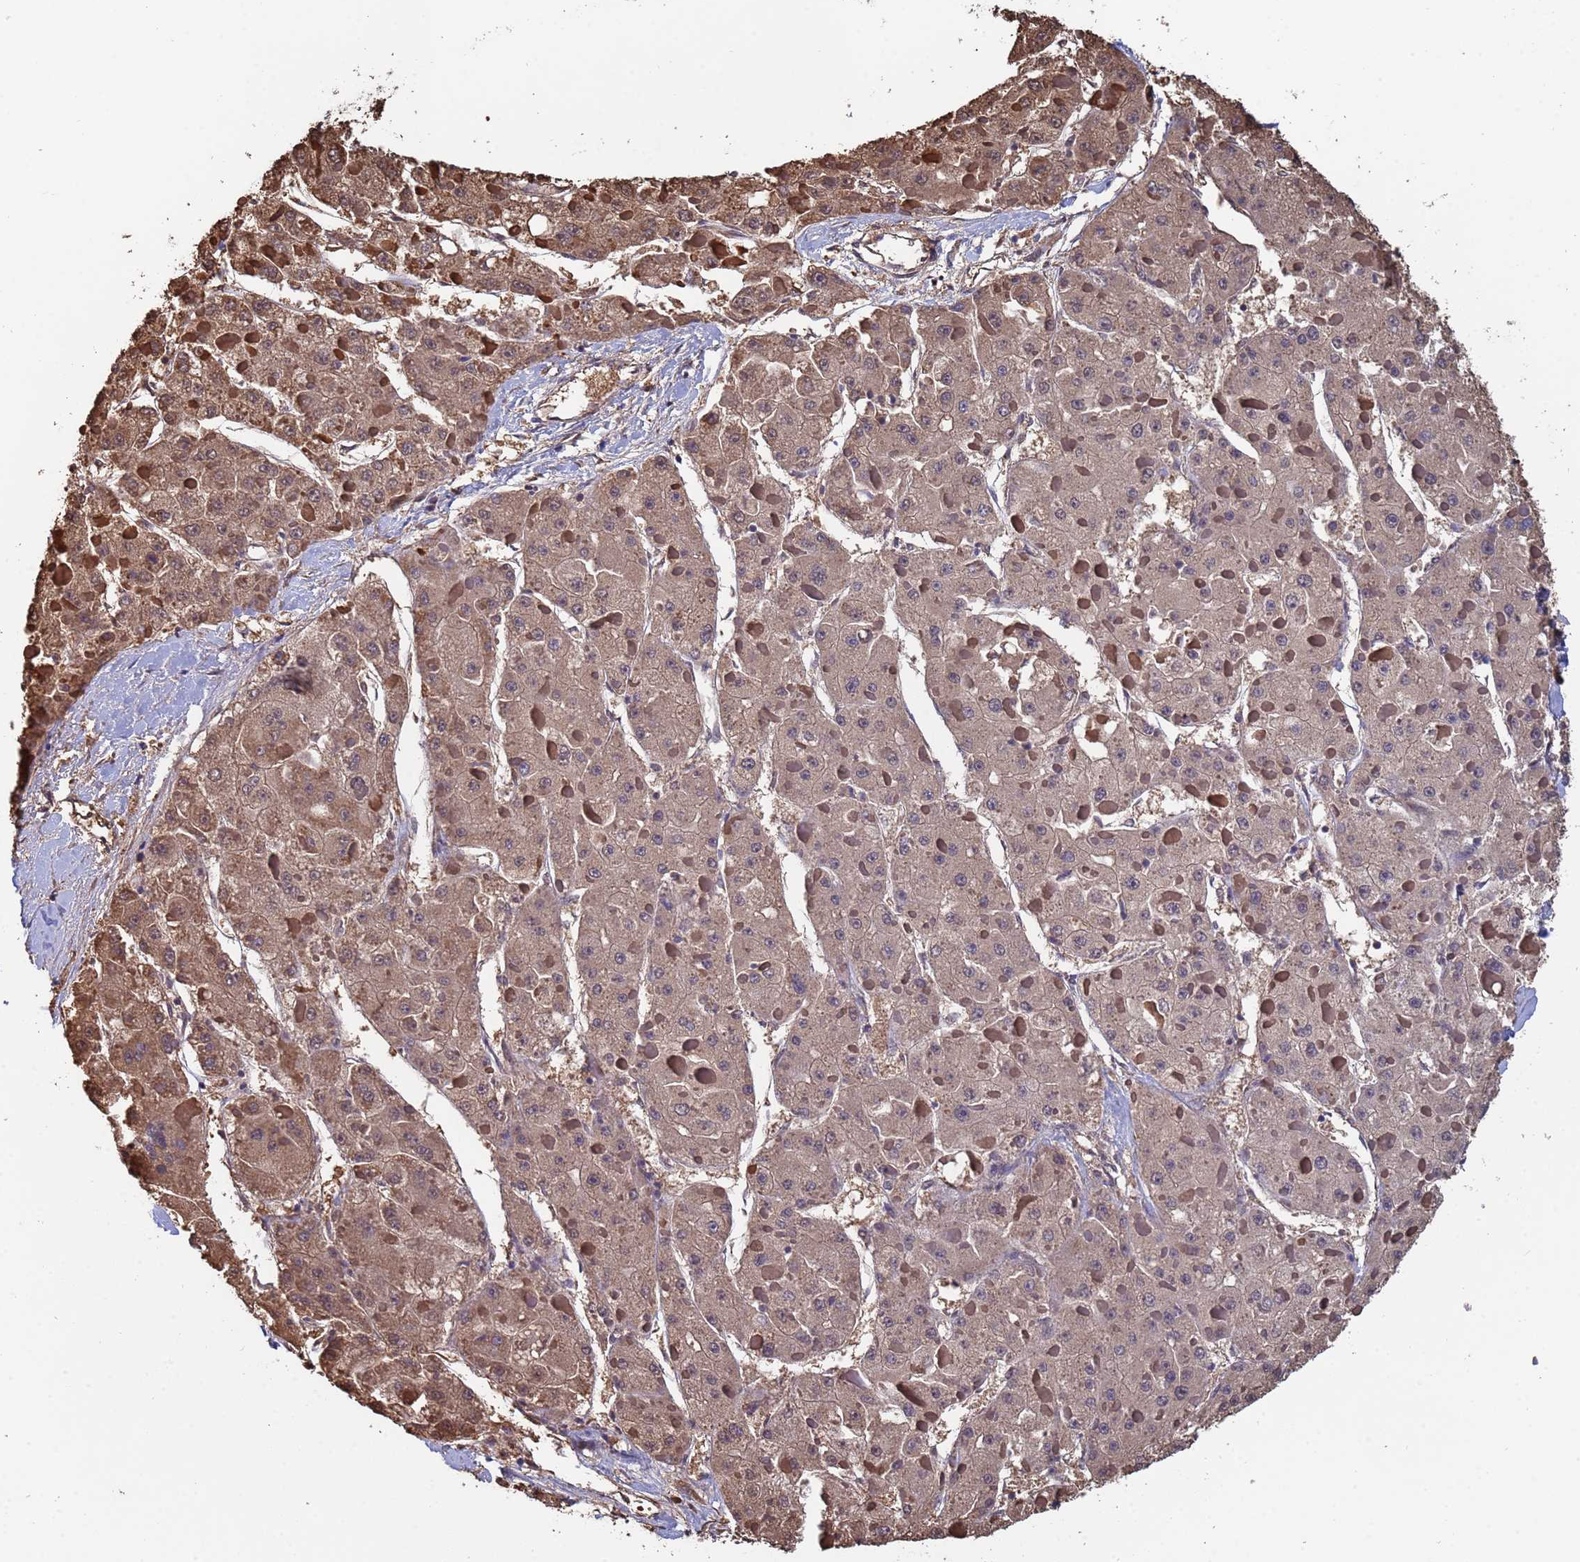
{"staining": {"intensity": "moderate", "quantity": ">75%", "location": "cytoplasmic/membranous"}, "tissue": "liver cancer", "cell_type": "Tumor cells", "image_type": "cancer", "snomed": [{"axis": "morphology", "description": "Carcinoma, Hepatocellular, NOS"}, {"axis": "topography", "description": "Liver"}], "caption": "A high-resolution histopathology image shows IHC staining of hepatocellular carcinoma (liver), which reveals moderate cytoplasmic/membranous expression in approximately >75% of tumor cells.", "gene": "FAM25A", "patient": {"sex": "female", "age": 73}}